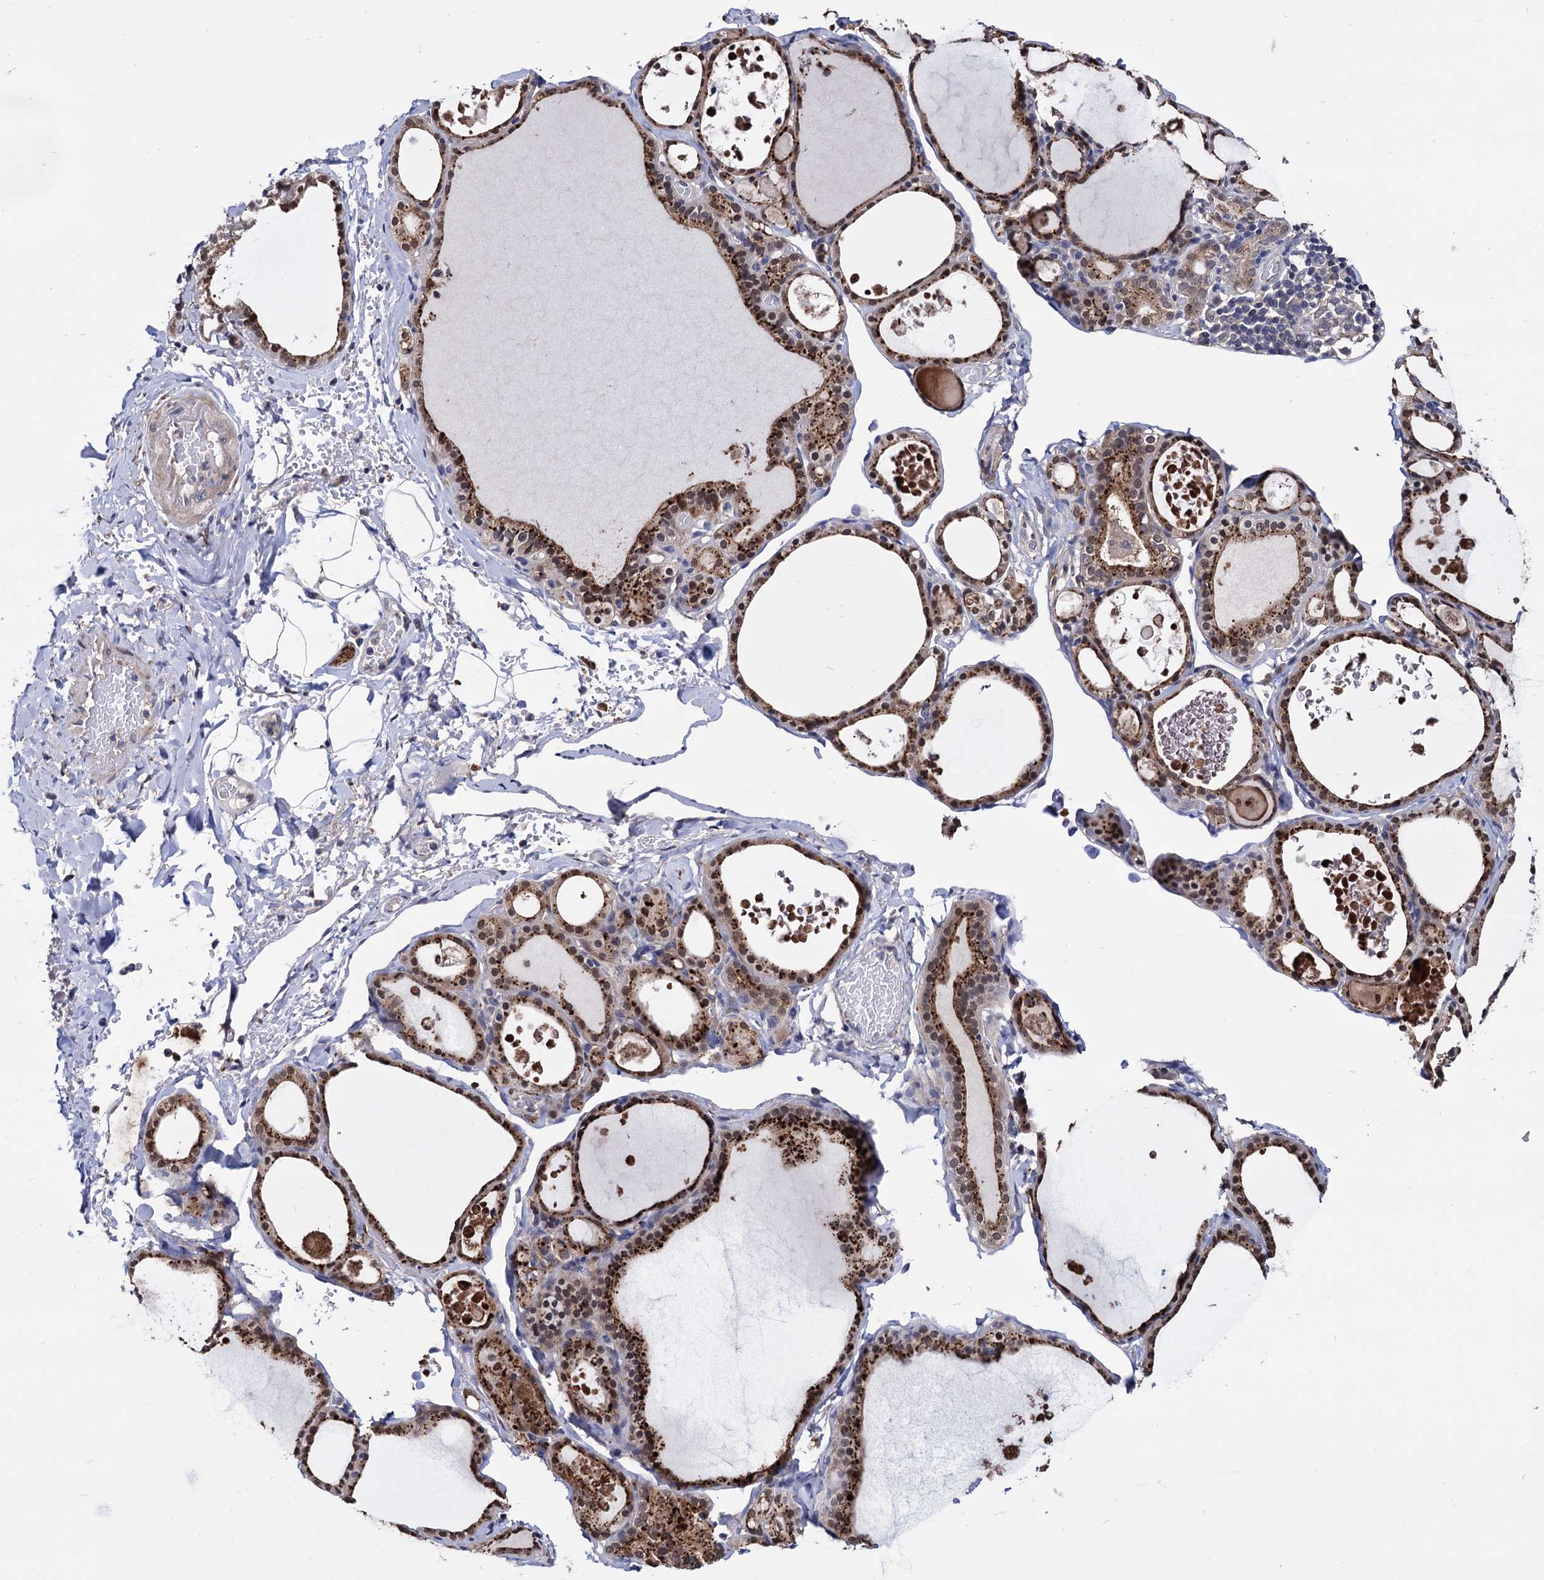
{"staining": {"intensity": "strong", "quantity": ">75%", "location": "cytoplasmic/membranous,nuclear"}, "tissue": "thyroid gland", "cell_type": "Glandular cells", "image_type": "normal", "snomed": [{"axis": "morphology", "description": "Normal tissue, NOS"}, {"axis": "topography", "description": "Thyroid gland"}], "caption": "Unremarkable thyroid gland was stained to show a protein in brown. There is high levels of strong cytoplasmic/membranous,nuclear positivity in approximately >75% of glandular cells.", "gene": "ESD", "patient": {"sex": "male", "age": 56}}